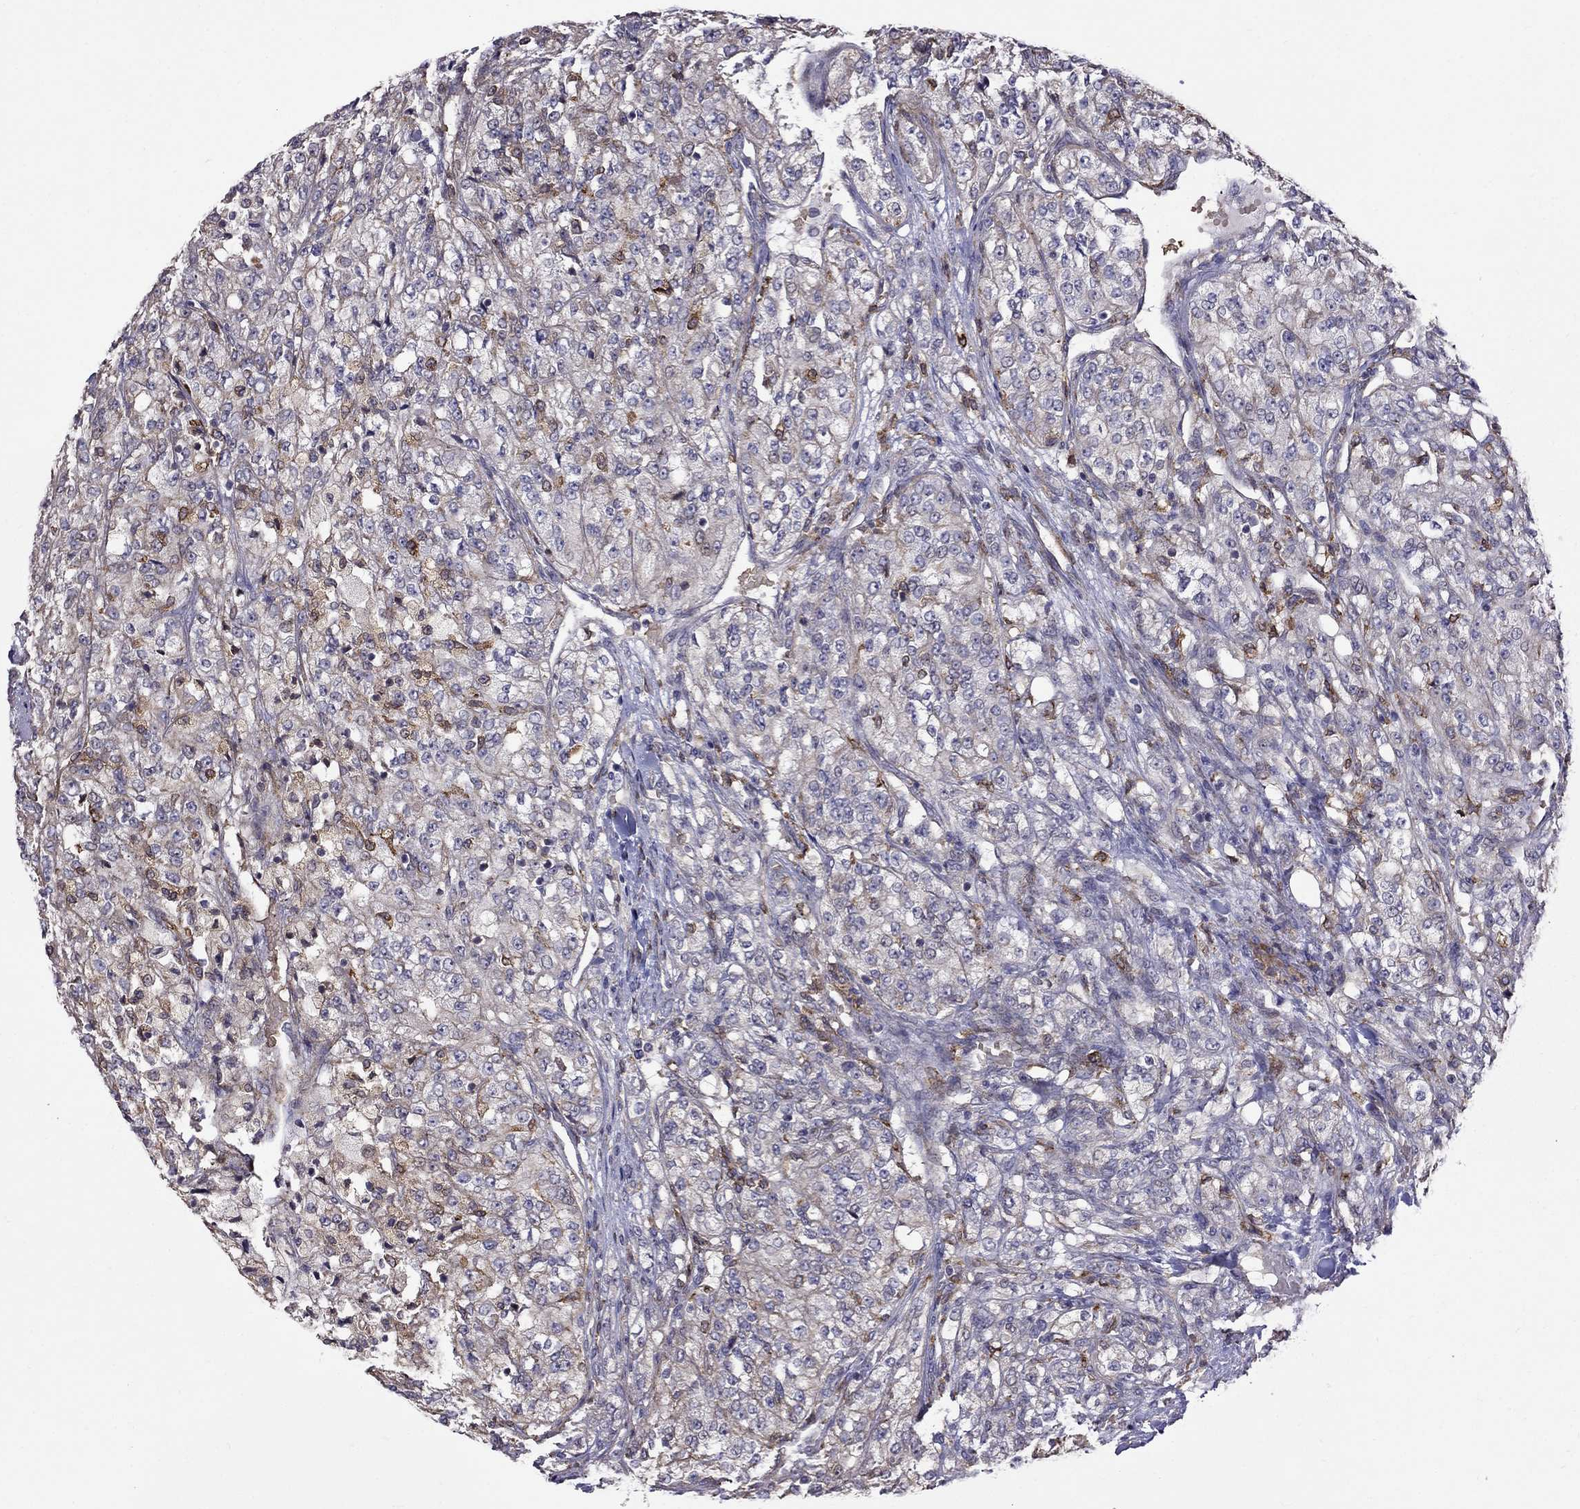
{"staining": {"intensity": "negative", "quantity": "none", "location": "none"}, "tissue": "renal cancer", "cell_type": "Tumor cells", "image_type": "cancer", "snomed": [{"axis": "morphology", "description": "Adenocarcinoma, NOS"}, {"axis": "topography", "description": "Kidney"}], "caption": "This is an IHC photomicrograph of human renal cancer. There is no staining in tumor cells.", "gene": "ADAM28", "patient": {"sex": "female", "age": 63}}